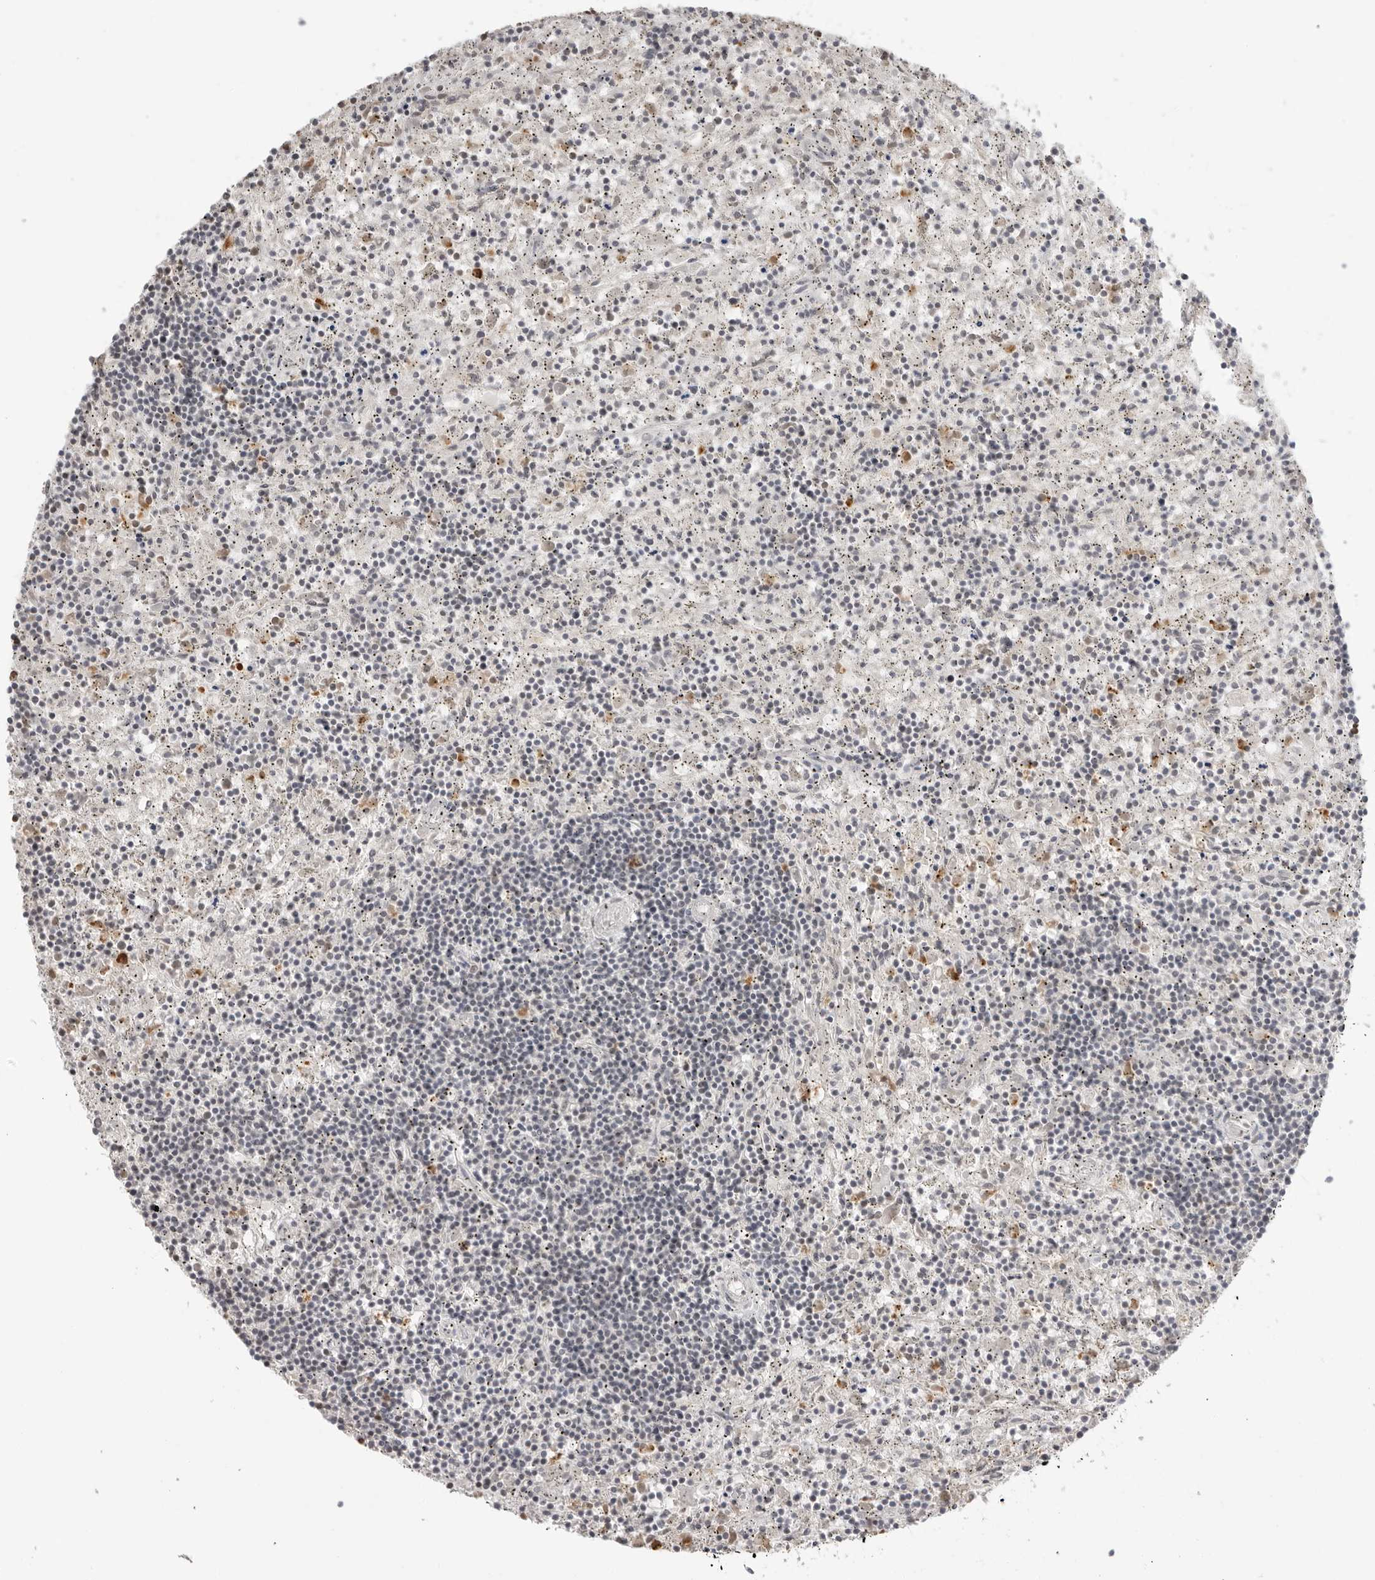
{"staining": {"intensity": "negative", "quantity": "none", "location": "none"}, "tissue": "lymphoma", "cell_type": "Tumor cells", "image_type": "cancer", "snomed": [{"axis": "morphology", "description": "Malignant lymphoma, non-Hodgkin's type, Low grade"}, {"axis": "topography", "description": "Spleen"}], "caption": "Lymphoma stained for a protein using immunohistochemistry reveals no positivity tumor cells.", "gene": "SUGCT", "patient": {"sex": "male", "age": 76}}